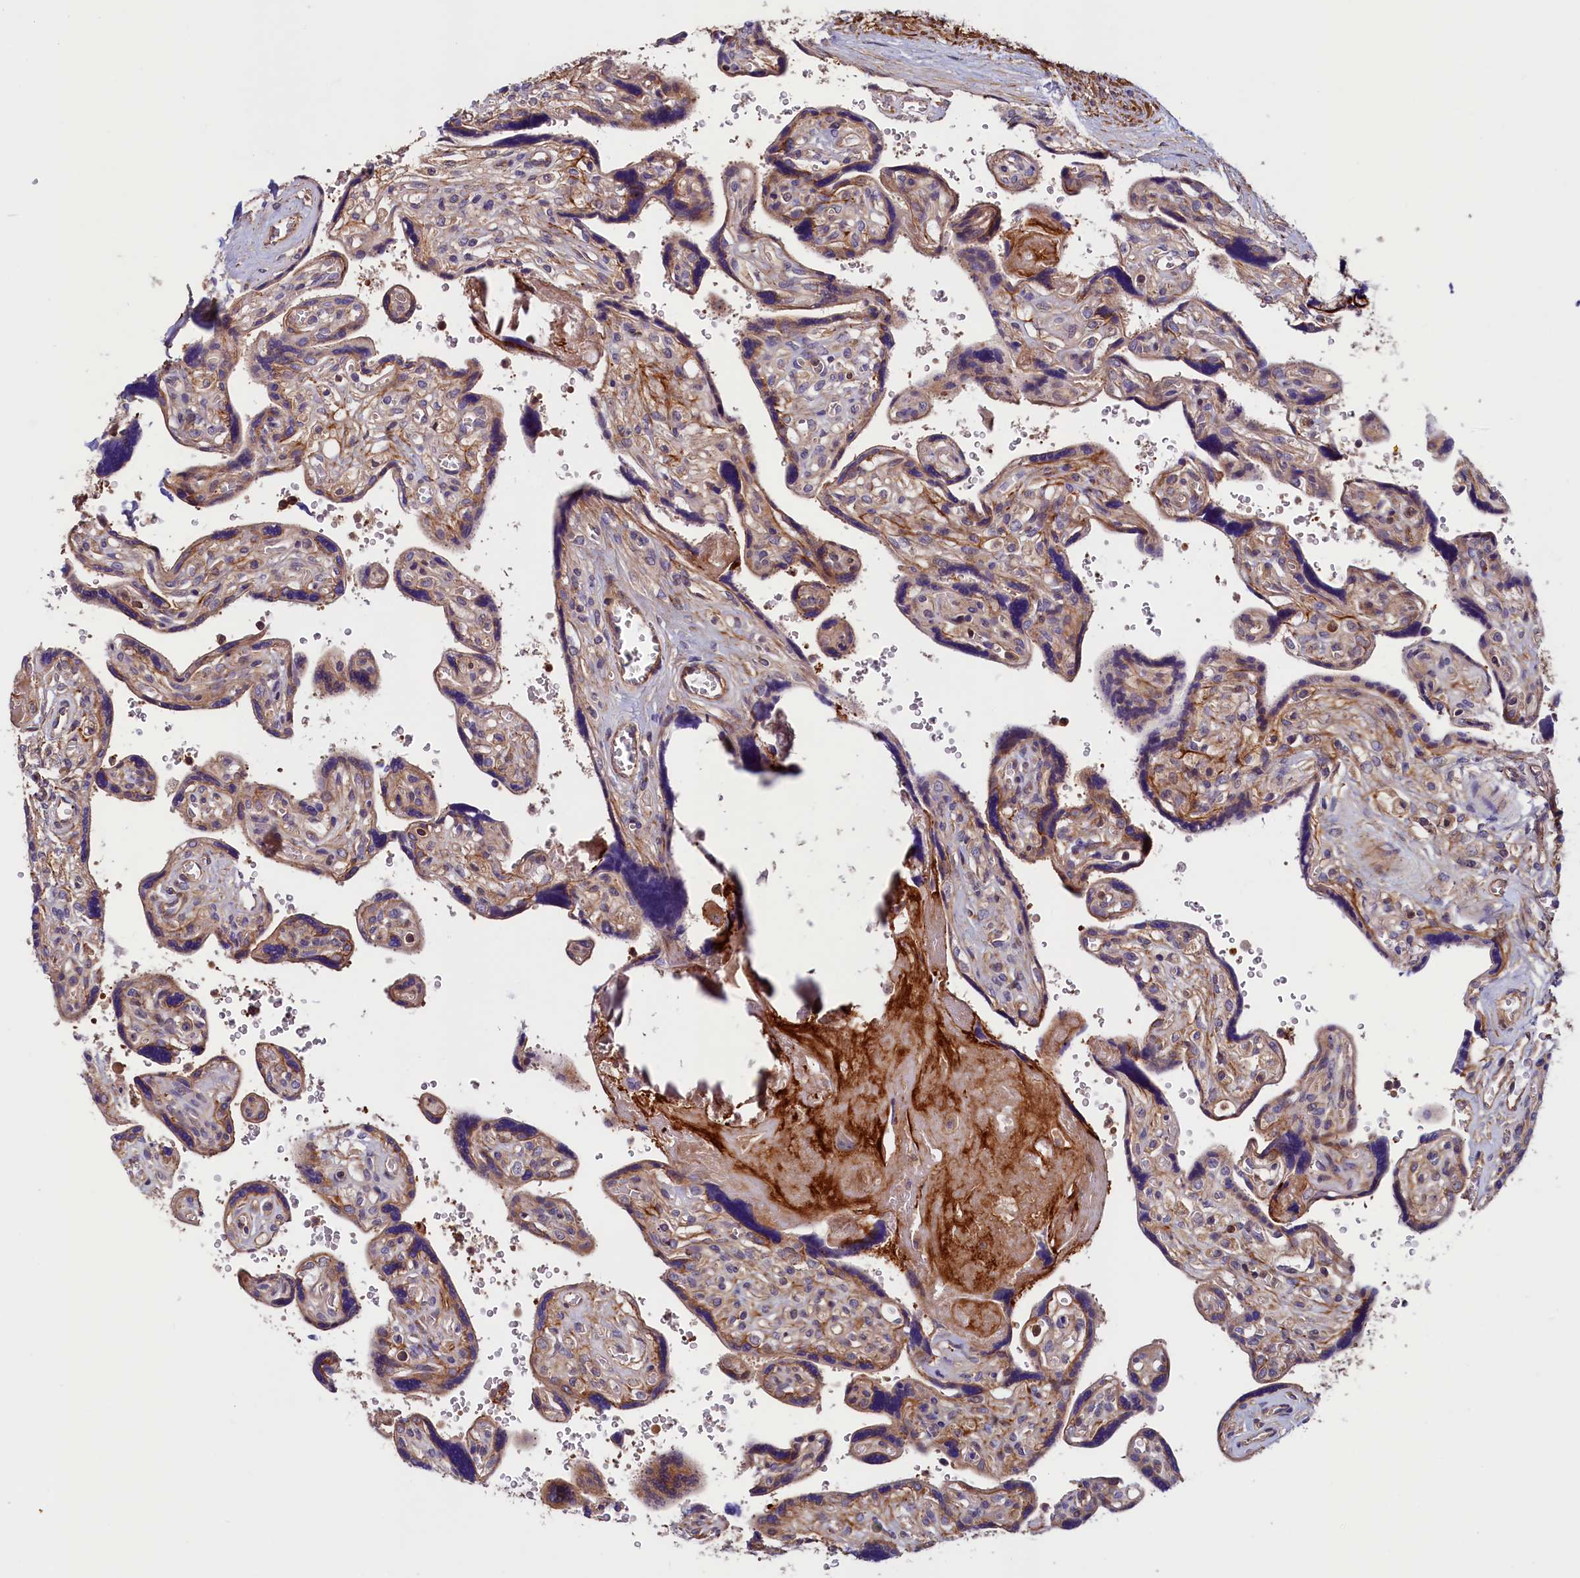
{"staining": {"intensity": "strong", "quantity": "25%-75%", "location": "cytoplasmic/membranous"}, "tissue": "placenta", "cell_type": "Trophoblastic cells", "image_type": "normal", "snomed": [{"axis": "morphology", "description": "Normal tissue, NOS"}, {"axis": "topography", "description": "Placenta"}], "caption": "High-magnification brightfield microscopy of benign placenta stained with DAB (3,3'-diaminobenzidine) (brown) and counterstained with hematoxylin (blue). trophoblastic cells exhibit strong cytoplasmic/membranous staining is identified in approximately25%-75% of cells.", "gene": "DUOXA1", "patient": {"sex": "female", "age": 39}}